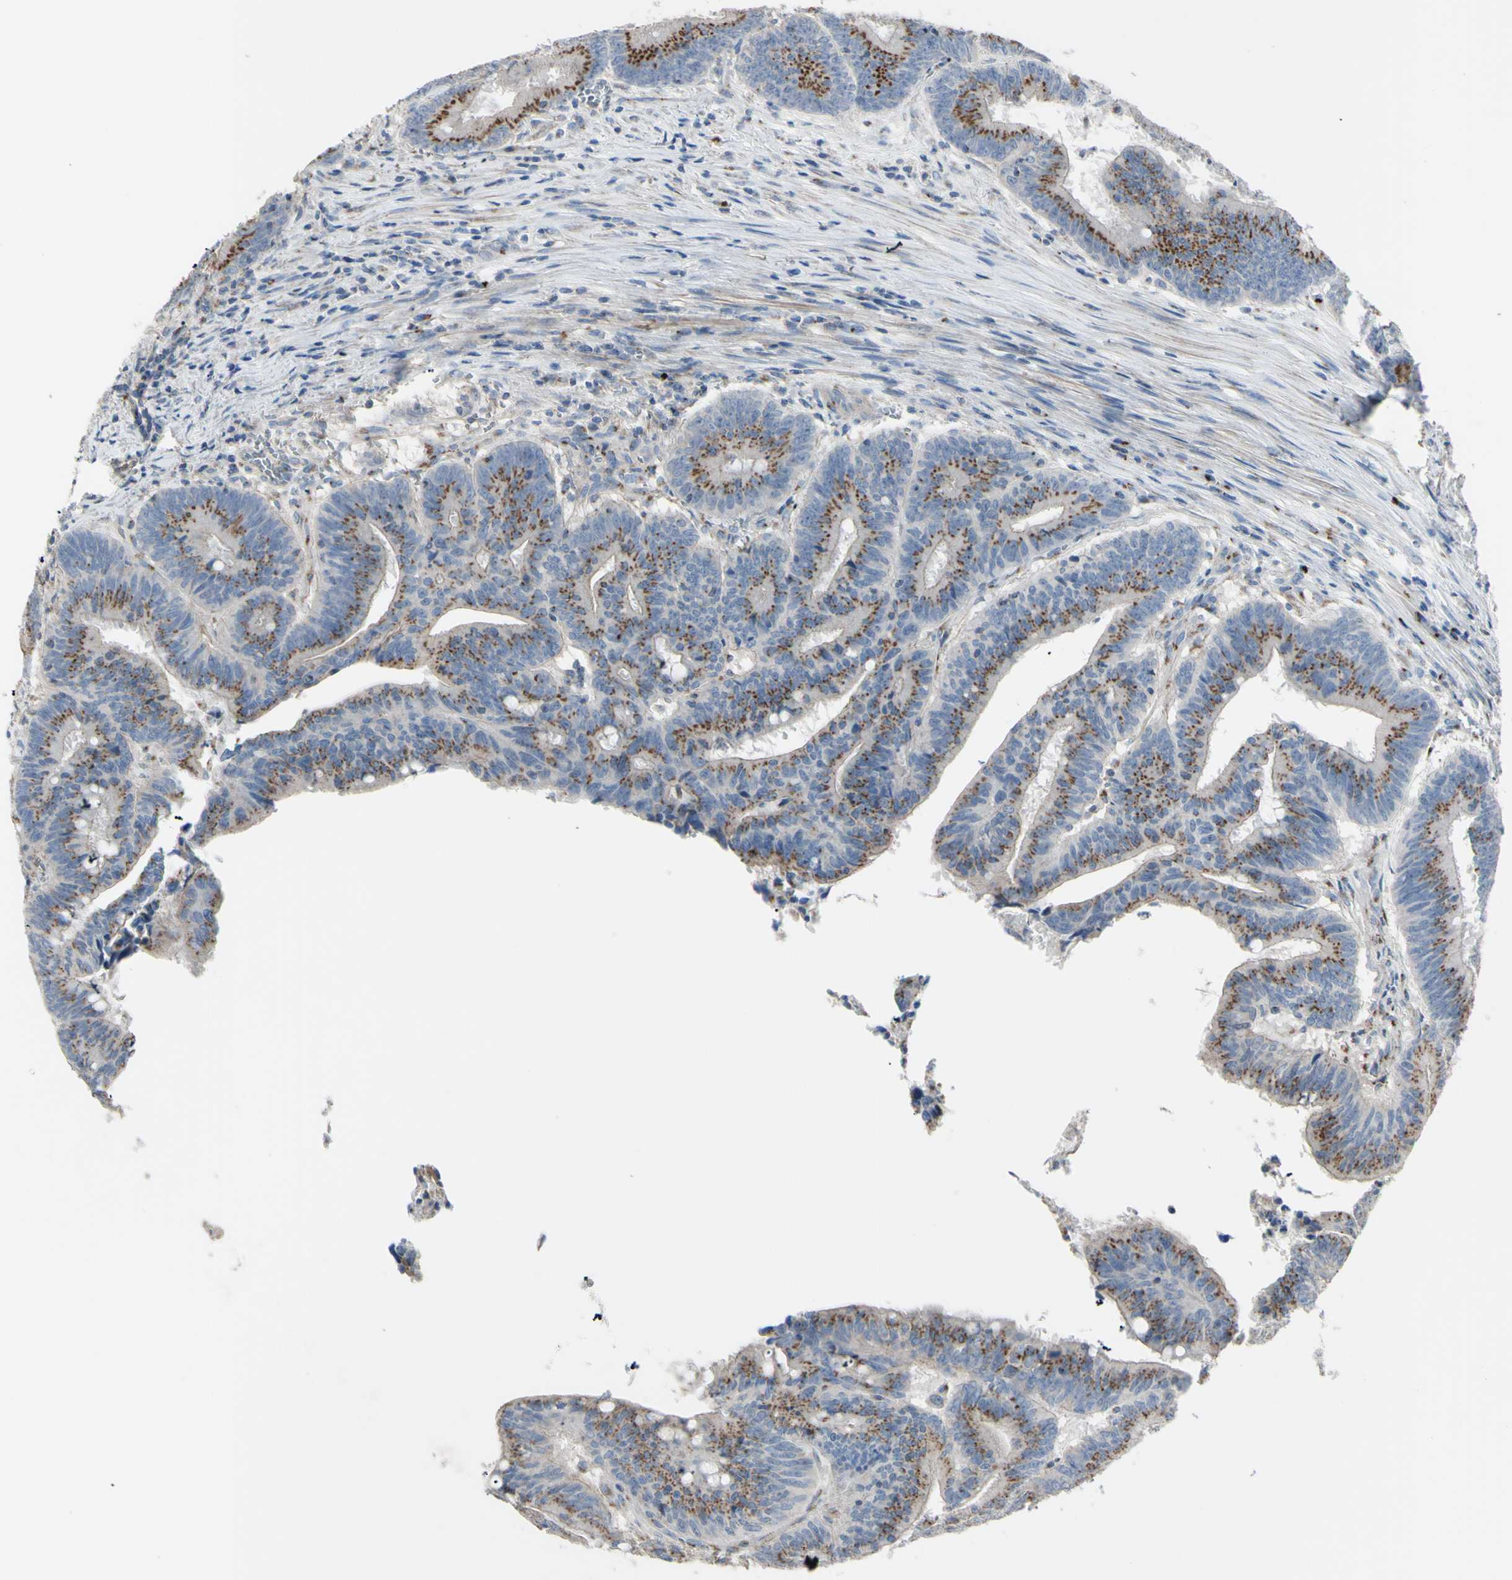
{"staining": {"intensity": "moderate", "quantity": ">75%", "location": "cytoplasmic/membranous"}, "tissue": "colorectal cancer", "cell_type": "Tumor cells", "image_type": "cancer", "snomed": [{"axis": "morphology", "description": "Adenocarcinoma, NOS"}, {"axis": "topography", "description": "Colon"}], "caption": "Colorectal cancer tissue displays moderate cytoplasmic/membranous positivity in approximately >75% of tumor cells", "gene": "B4GALT3", "patient": {"sex": "male", "age": 45}}